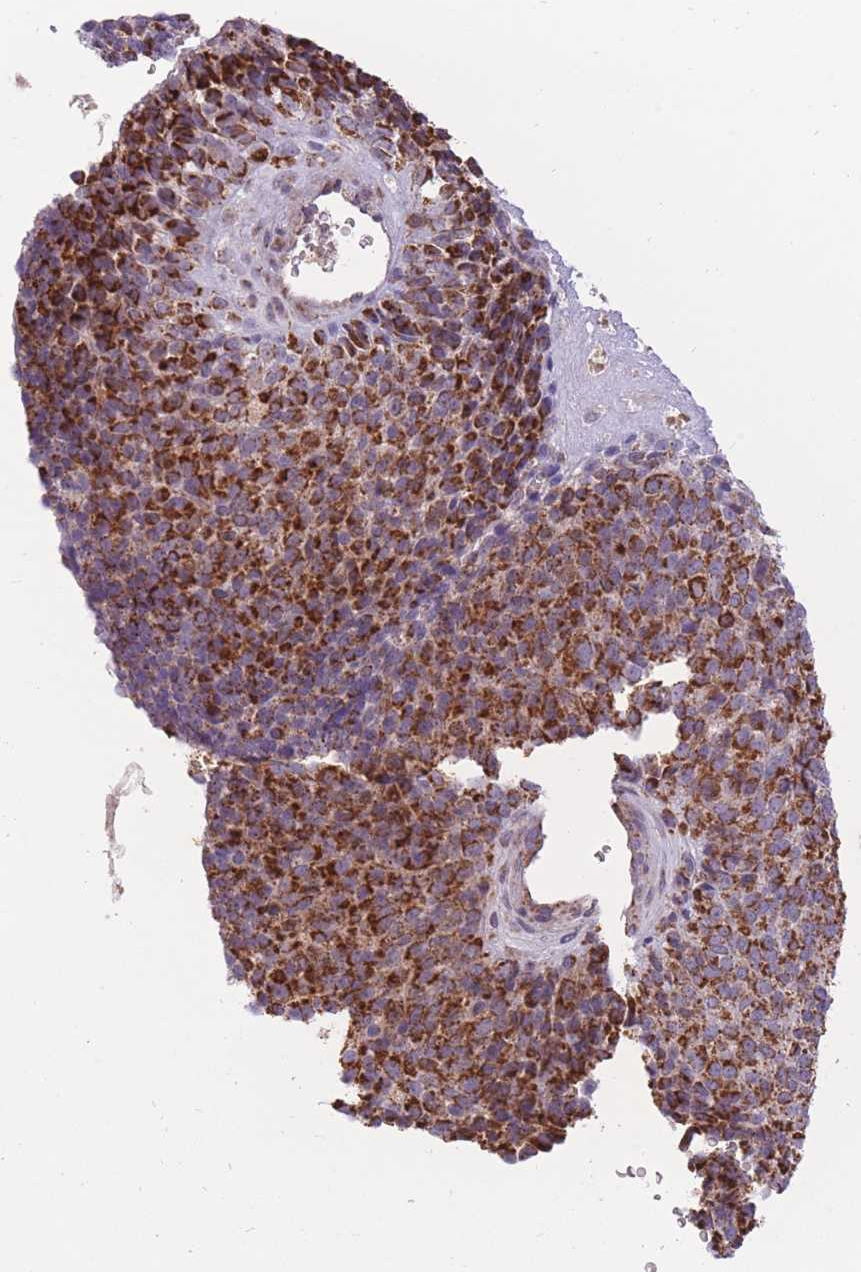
{"staining": {"intensity": "strong", "quantity": ">75%", "location": "cytoplasmic/membranous"}, "tissue": "melanoma", "cell_type": "Tumor cells", "image_type": "cancer", "snomed": [{"axis": "morphology", "description": "Malignant melanoma, Metastatic site"}, {"axis": "topography", "description": "Brain"}], "caption": "Malignant melanoma (metastatic site) was stained to show a protein in brown. There is high levels of strong cytoplasmic/membranous staining in approximately >75% of tumor cells.", "gene": "LIN7C", "patient": {"sex": "female", "age": 56}}